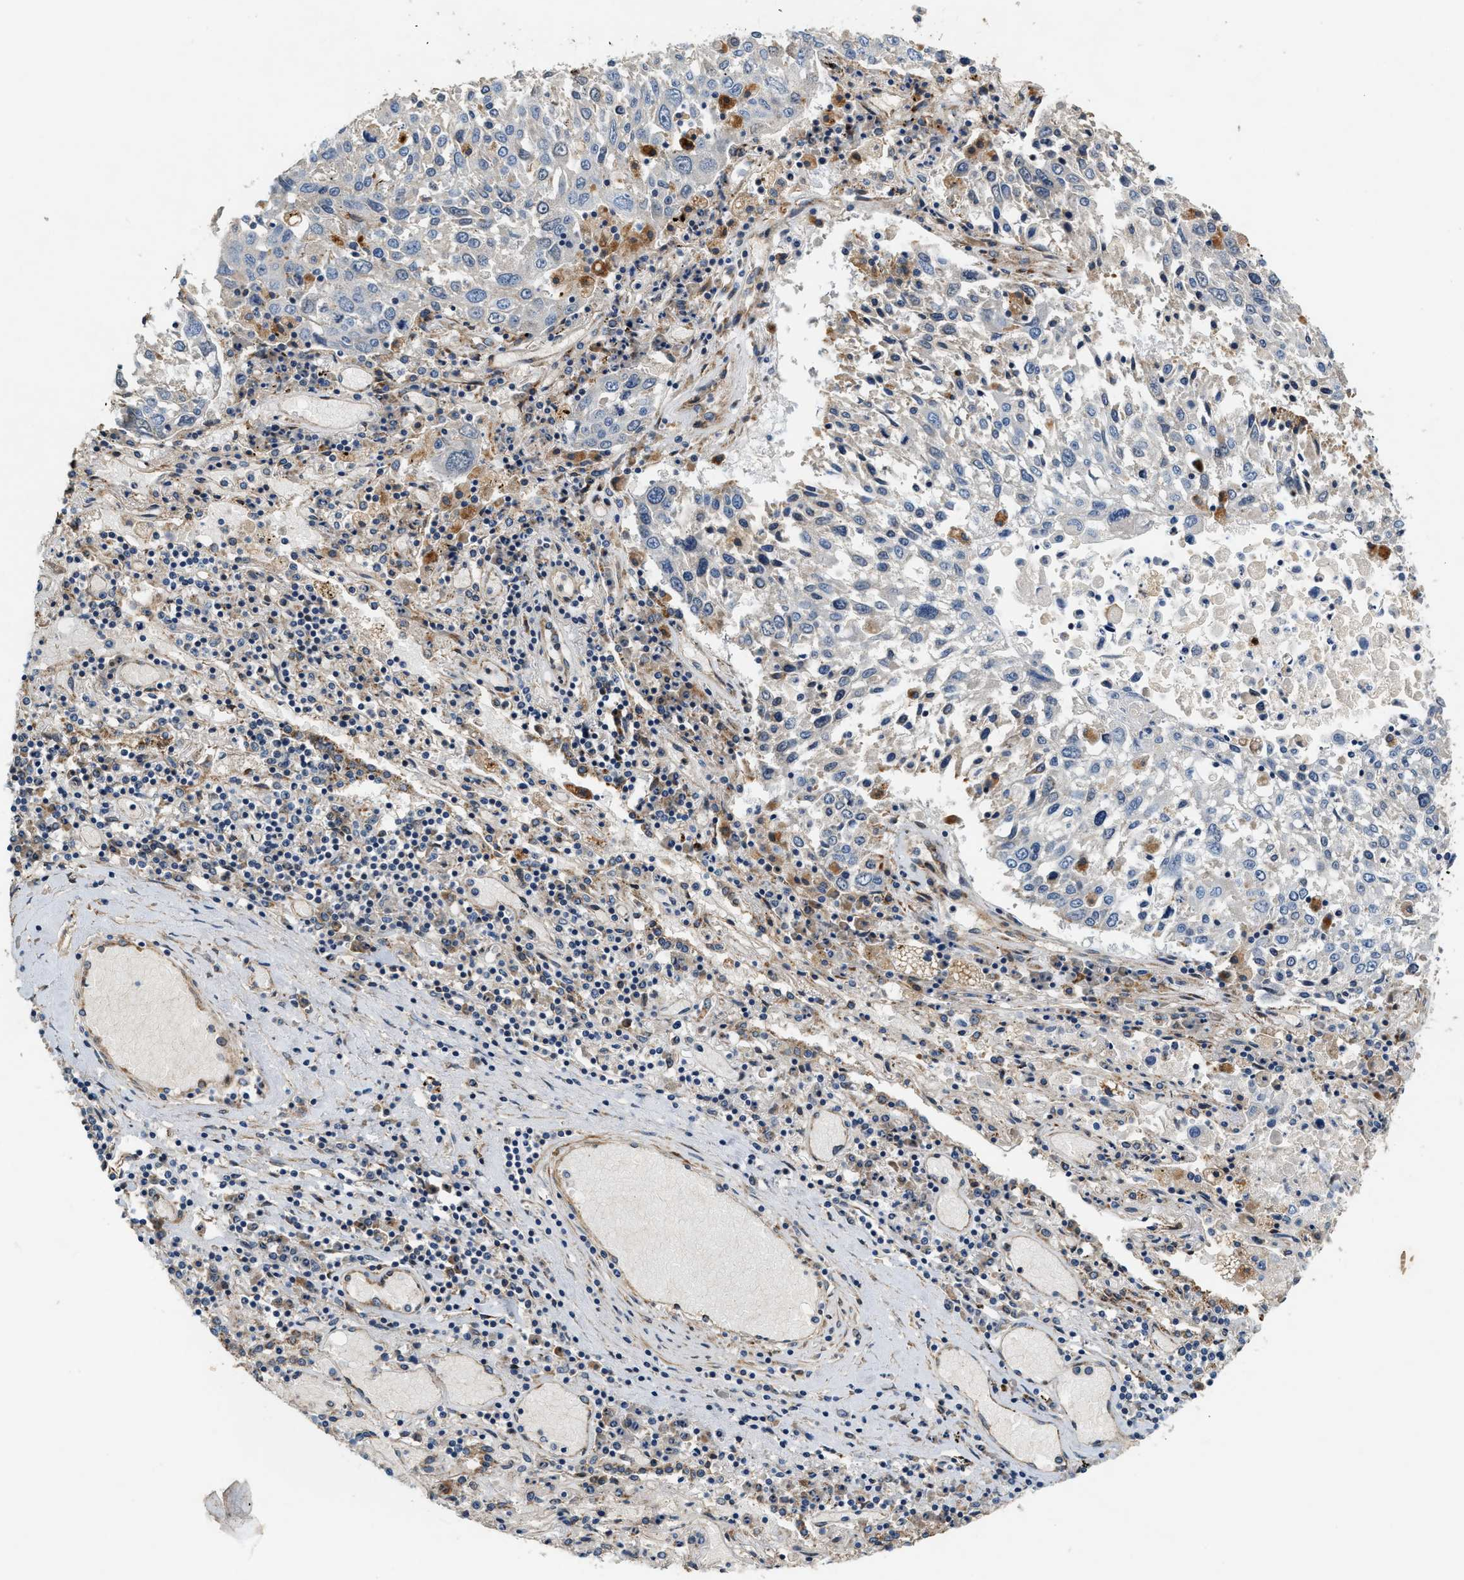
{"staining": {"intensity": "negative", "quantity": "none", "location": "none"}, "tissue": "lung cancer", "cell_type": "Tumor cells", "image_type": "cancer", "snomed": [{"axis": "morphology", "description": "Squamous cell carcinoma, NOS"}, {"axis": "topography", "description": "Lung"}], "caption": "Immunohistochemistry image of neoplastic tissue: human lung squamous cell carcinoma stained with DAB displays no significant protein positivity in tumor cells.", "gene": "DUSP10", "patient": {"sex": "male", "age": 65}}